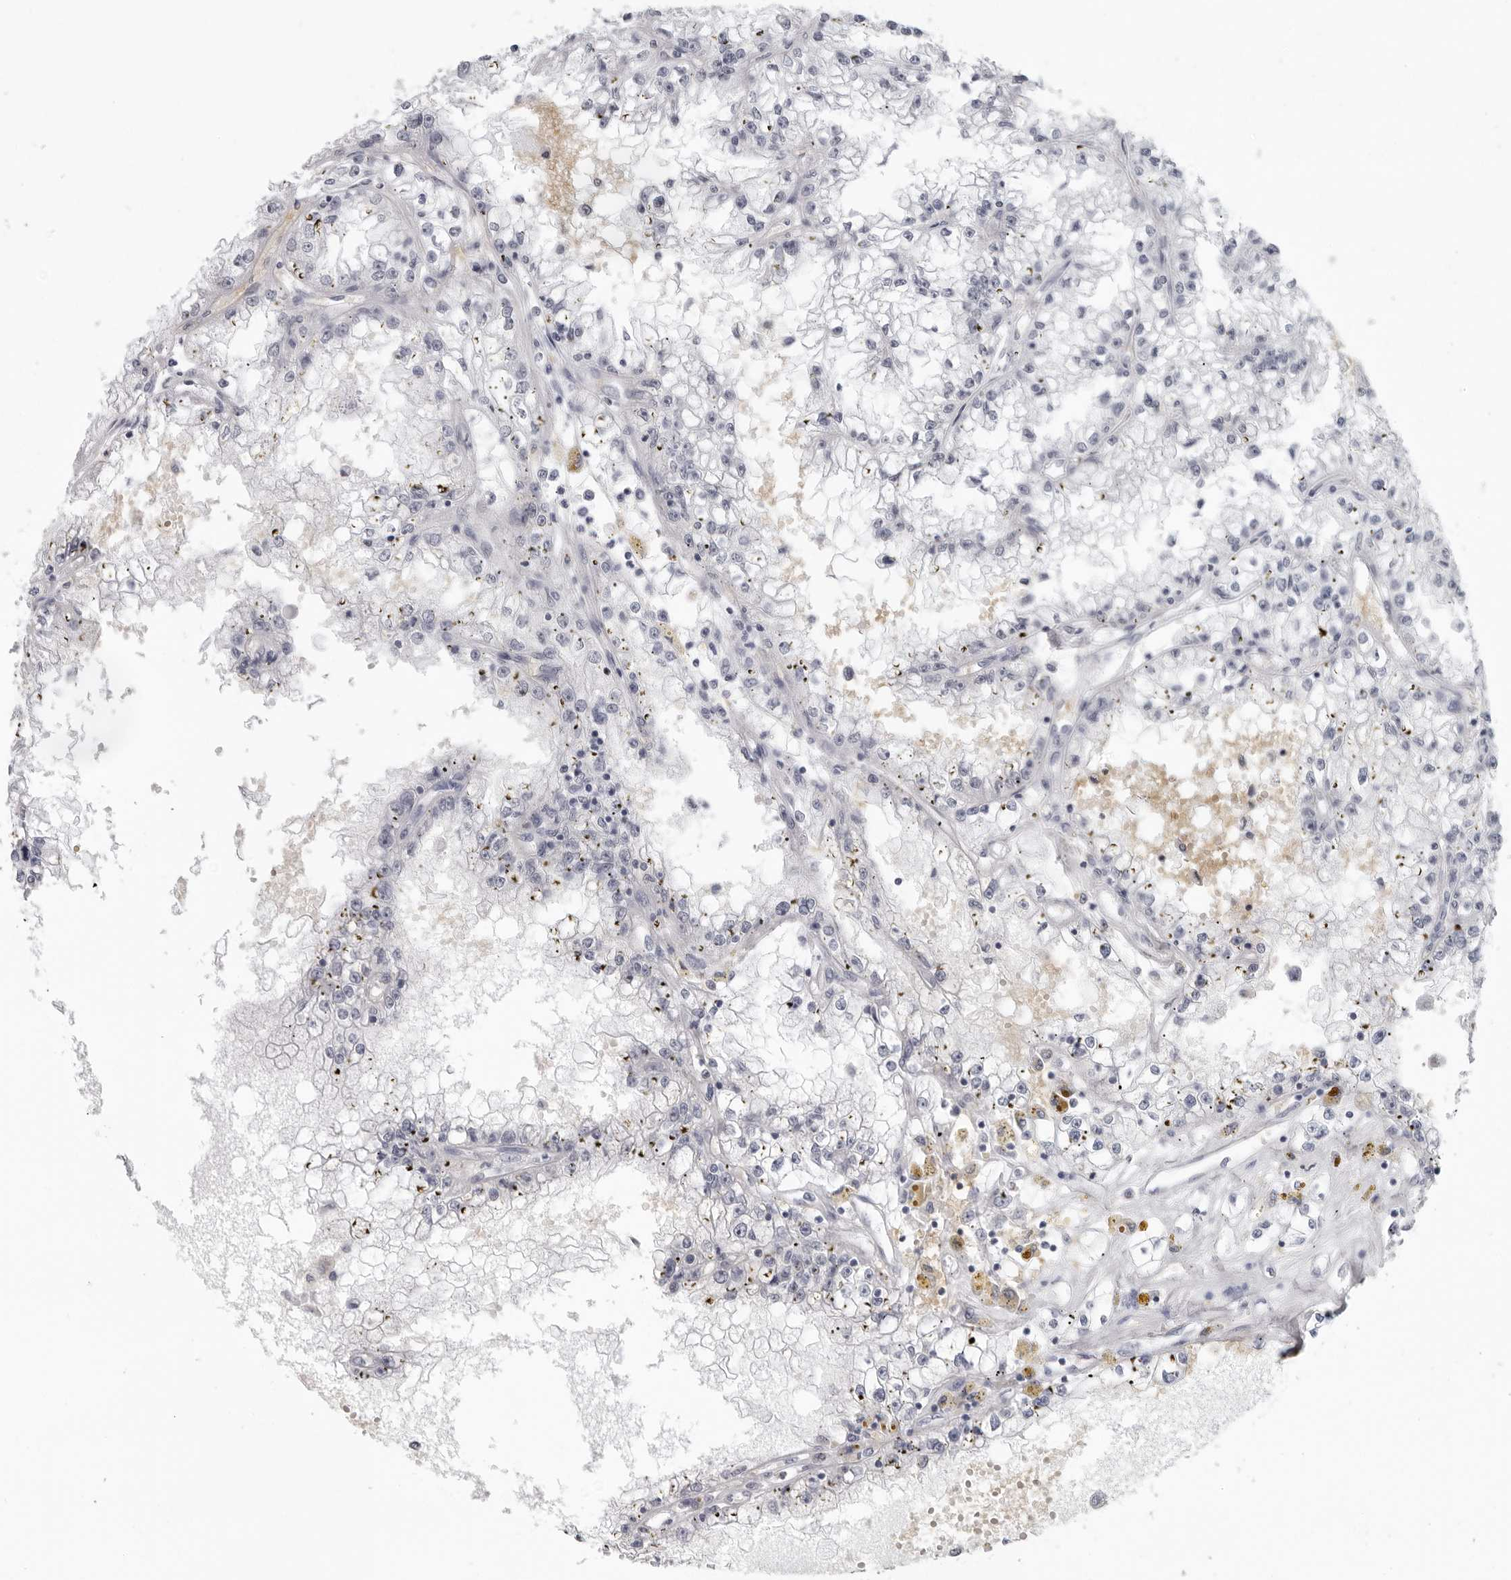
{"staining": {"intensity": "negative", "quantity": "none", "location": "none"}, "tissue": "renal cancer", "cell_type": "Tumor cells", "image_type": "cancer", "snomed": [{"axis": "morphology", "description": "Adenocarcinoma, NOS"}, {"axis": "topography", "description": "Kidney"}], "caption": "Immunohistochemical staining of human renal cancer reveals no significant staining in tumor cells.", "gene": "EPB41", "patient": {"sex": "male", "age": 56}}